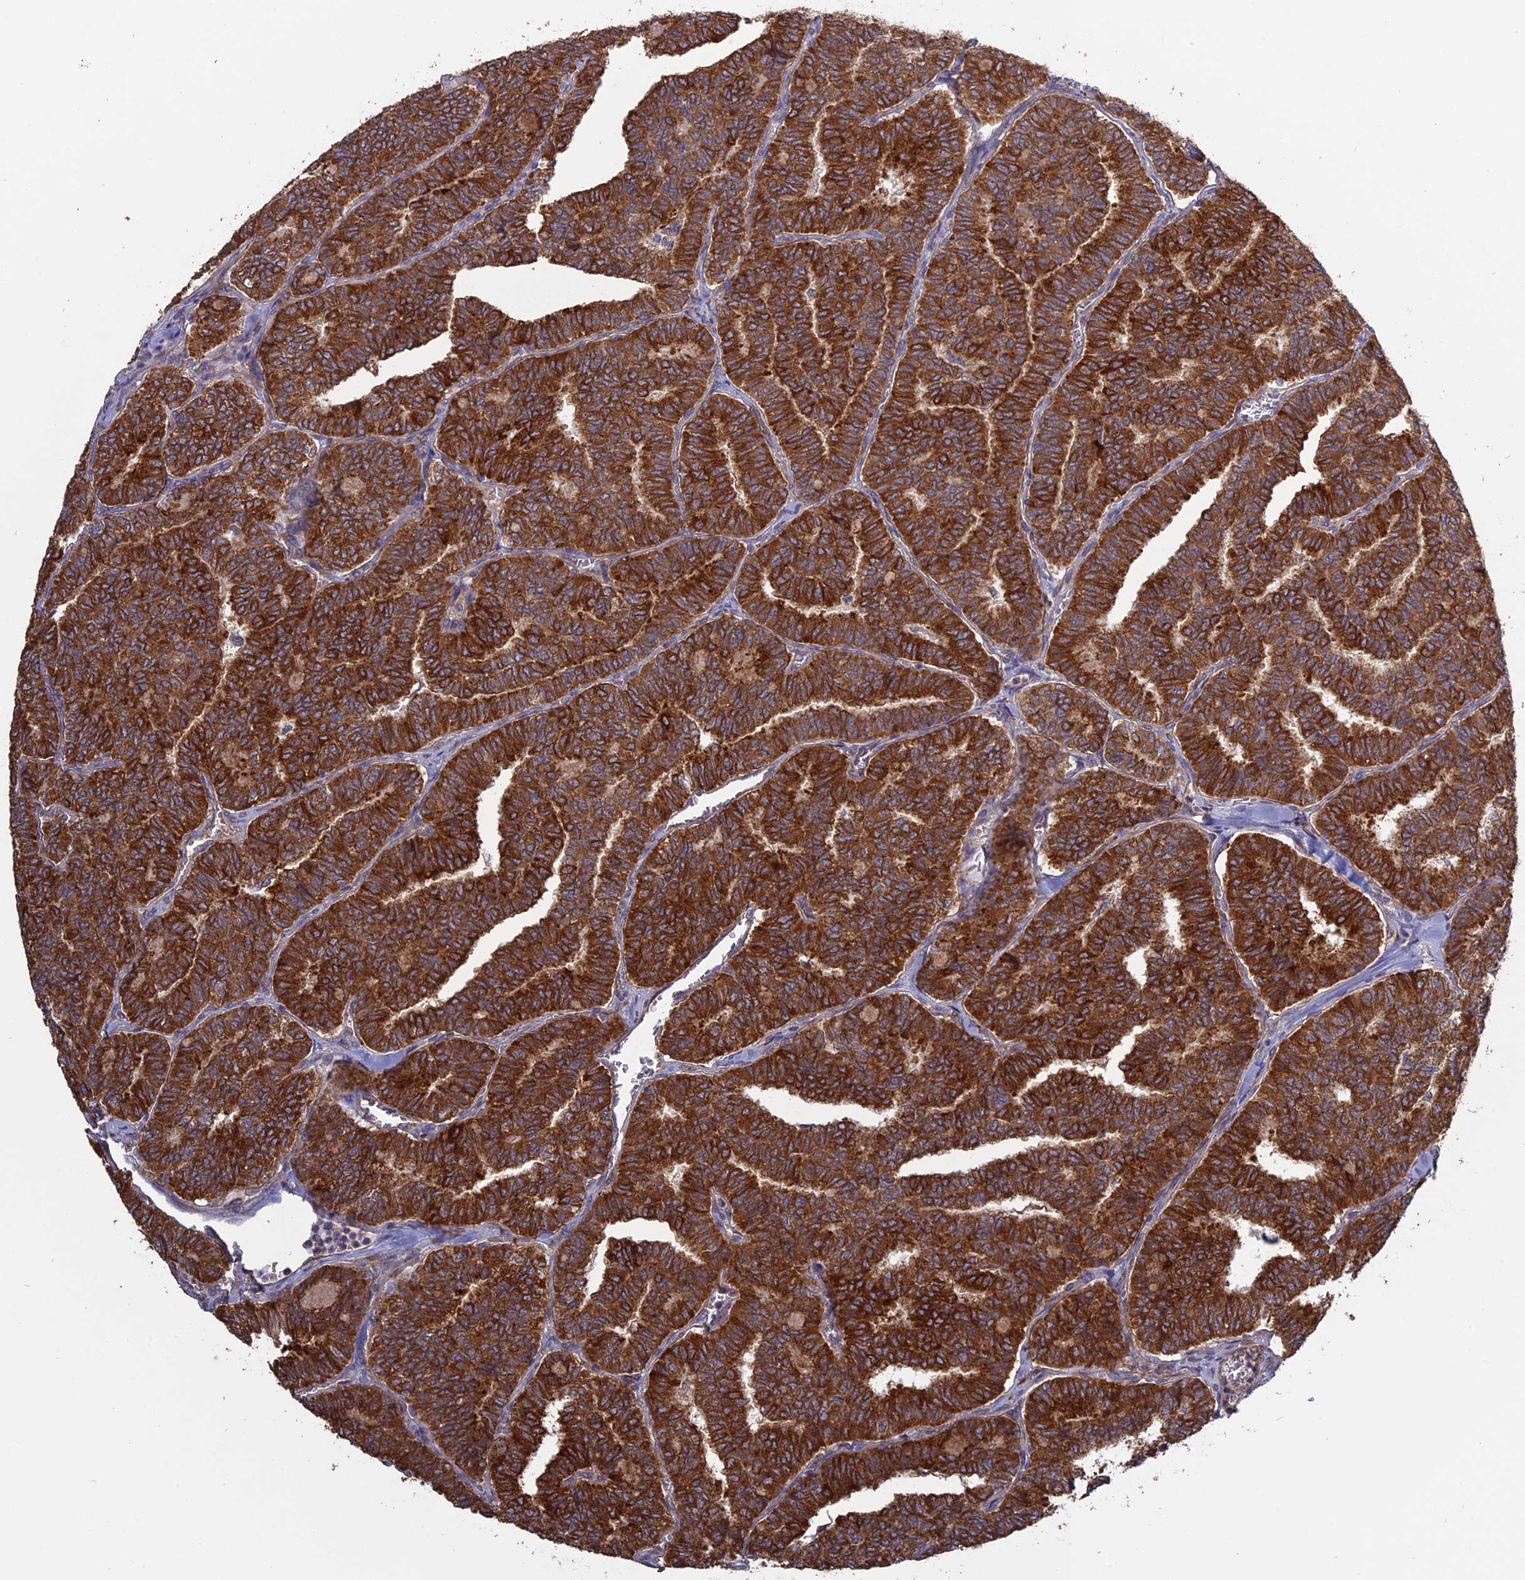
{"staining": {"intensity": "strong", "quantity": ">75%", "location": "cytoplasmic/membranous"}, "tissue": "thyroid cancer", "cell_type": "Tumor cells", "image_type": "cancer", "snomed": [{"axis": "morphology", "description": "Papillary adenocarcinoma, NOS"}, {"axis": "topography", "description": "Thyroid gland"}], "caption": "Tumor cells display high levels of strong cytoplasmic/membranous staining in about >75% of cells in papillary adenocarcinoma (thyroid).", "gene": "PPIC", "patient": {"sex": "female", "age": 35}}